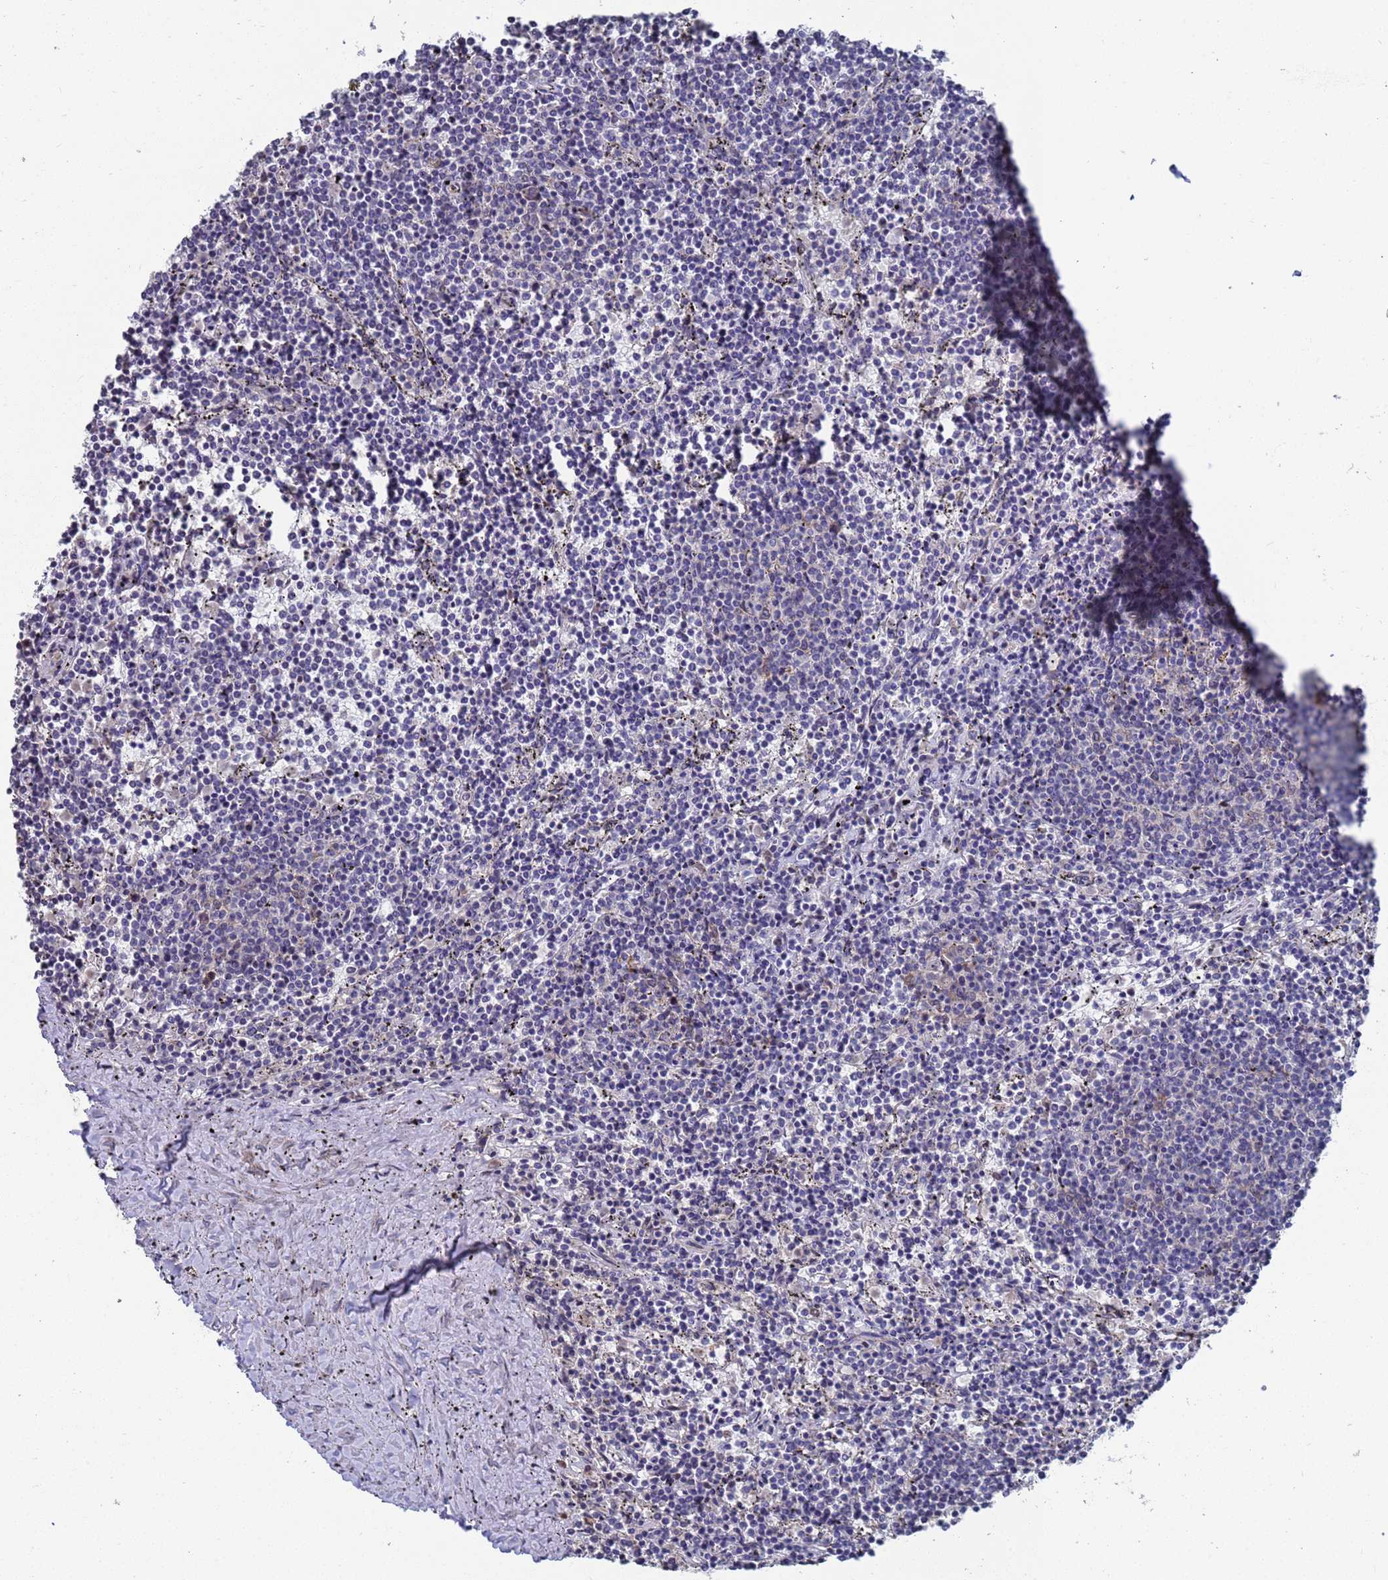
{"staining": {"intensity": "negative", "quantity": "none", "location": "none"}, "tissue": "lymphoma", "cell_type": "Tumor cells", "image_type": "cancer", "snomed": [{"axis": "morphology", "description": "Malignant lymphoma, non-Hodgkin's type, Low grade"}, {"axis": "topography", "description": "Spleen"}], "caption": "This is a histopathology image of IHC staining of malignant lymphoma, non-Hodgkin's type (low-grade), which shows no expression in tumor cells. (Stains: DAB IHC with hematoxylin counter stain, Microscopy: brightfield microscopy at high magnification).", "gene": "CFAP119", "patient": {"sex": "female", "age": 50}}